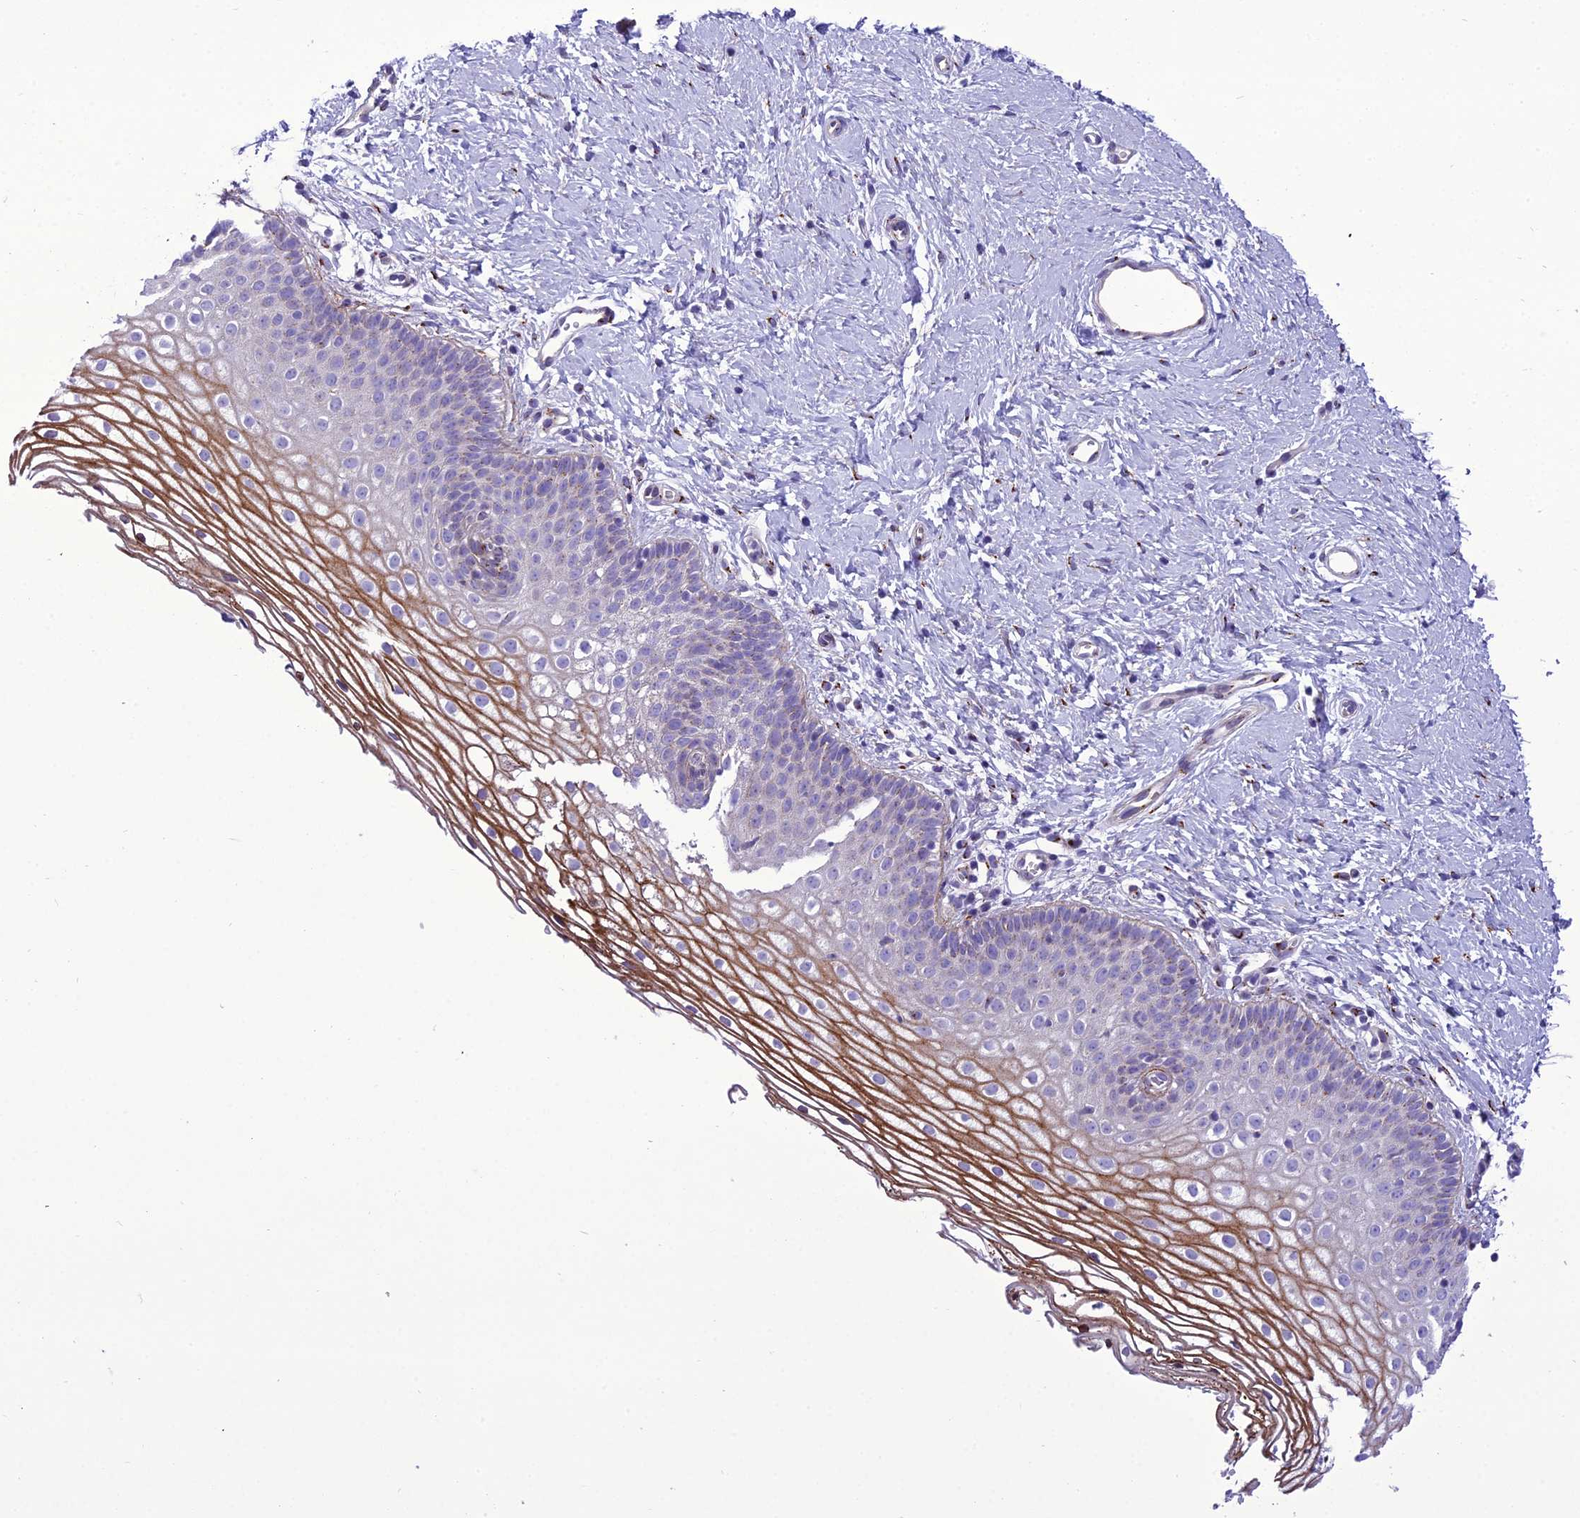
{"staining": {"intensity": "moderate", "quantity": "<25%", "location": "cytoplasmic/membranous"}, "tissue": "vagina", "cell_type": "Squamous epithelial cells", "image_type": "normal", "snomed": [{"axis": "morphology", "description": "Normal tissue, NOS"}, {"axis": "topography", "description": "Vagina"}], "caption": "High-power microscopy captured an immunohistochemistry photomicrograph of unremarkable vagina, revealing moderate cytoplasmic/membranous positivity in about <25% of squamous epithelial cells.", "gene": "GOLM2", "patient": {"sex": "female", "age": 32}}